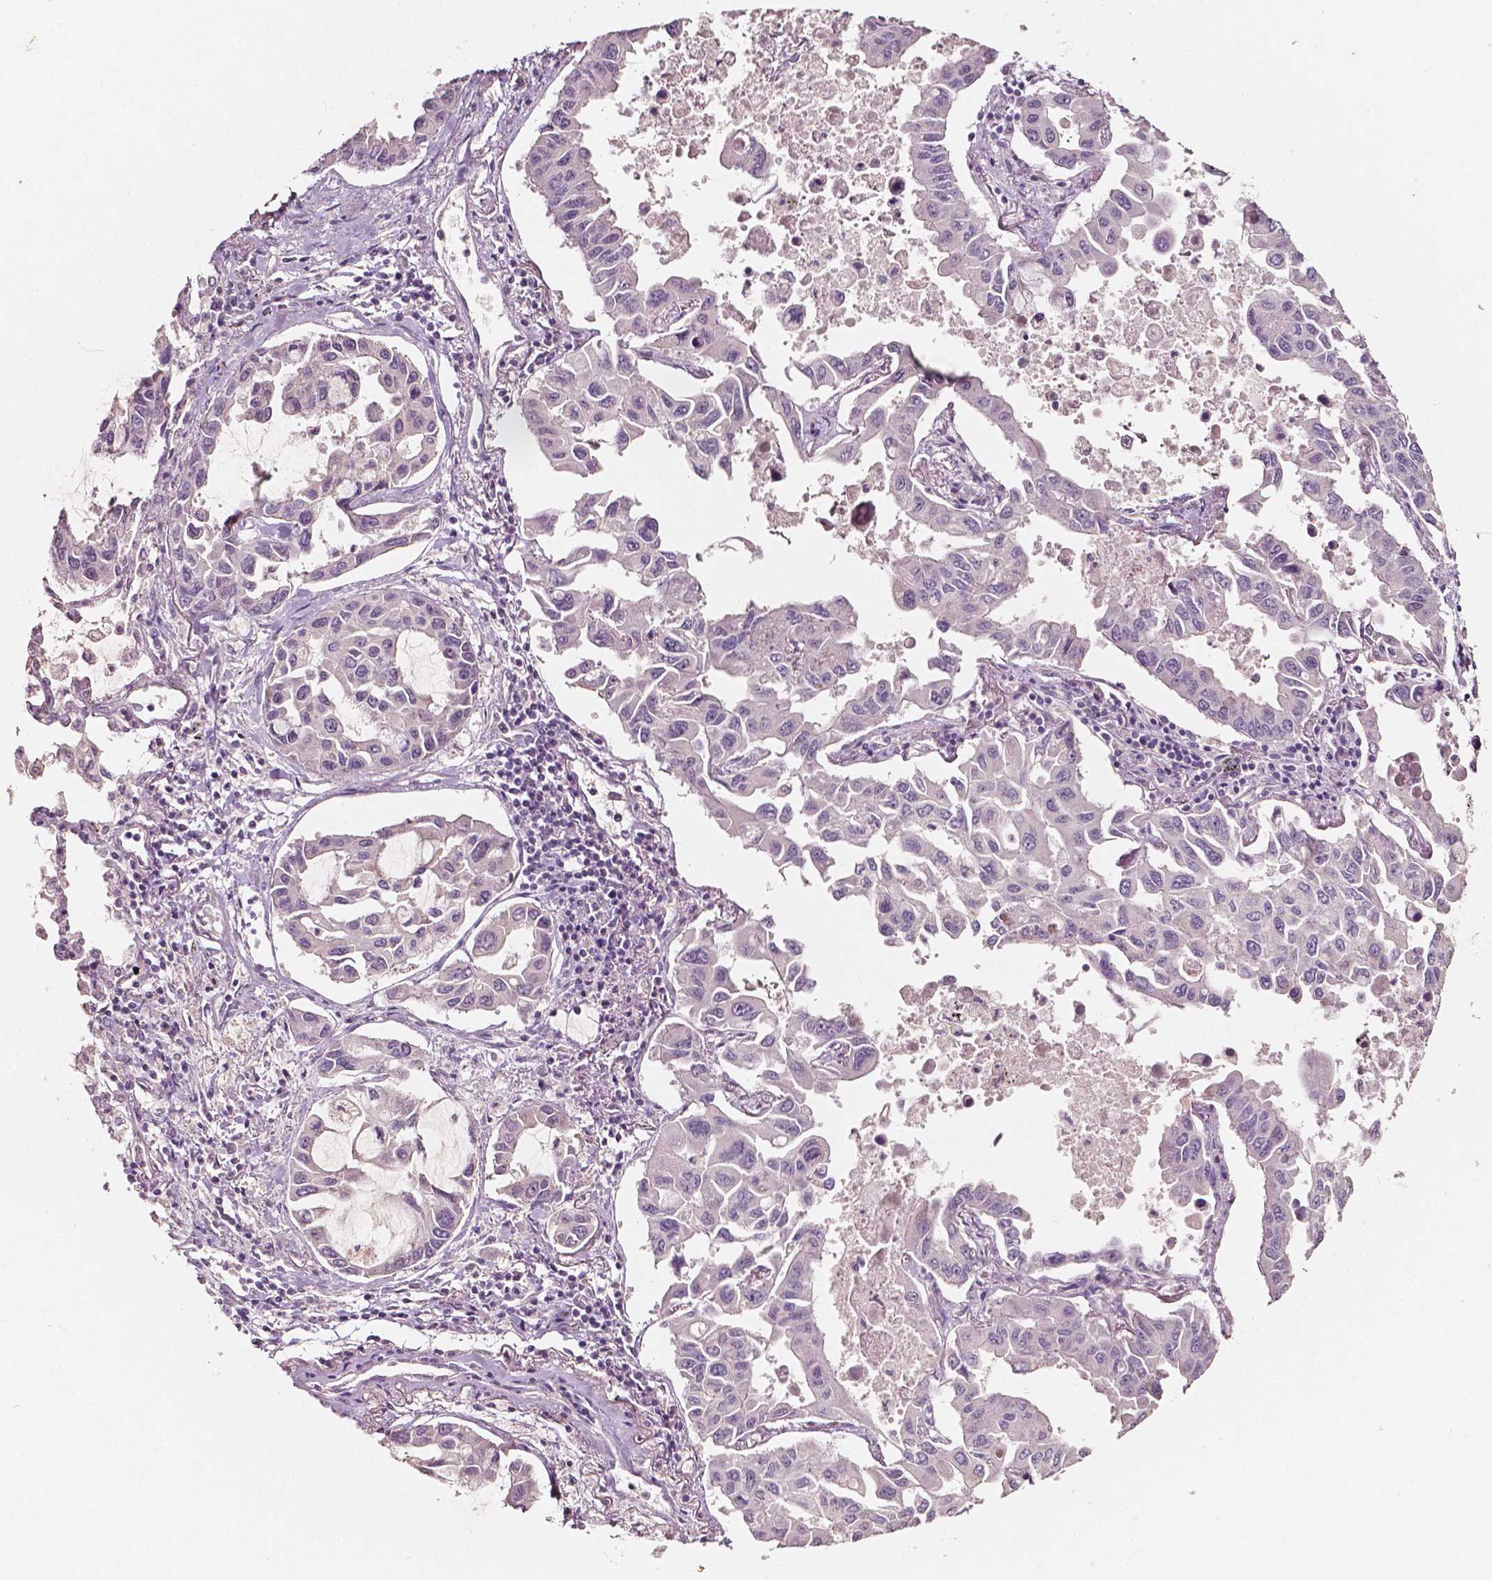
{"staining": {"intensity": "negative", "quantity": "none", "location": "none"}, "tissue": "lung cancer", "cell_type": "Tumor cells", "image_type": "cancer", "snomed": [{"axis": "morphology", "description": "Adenocarcinoma, NOS"}, {"axis": "topography", "description": "Lung"}], "caption": "DAB immunohistochemical staining of lung adenocarcinoma reveals no significant expression in tumor cells.", "gene": "NPC1L1", "patient": {"sex": "male", "age": 64}}